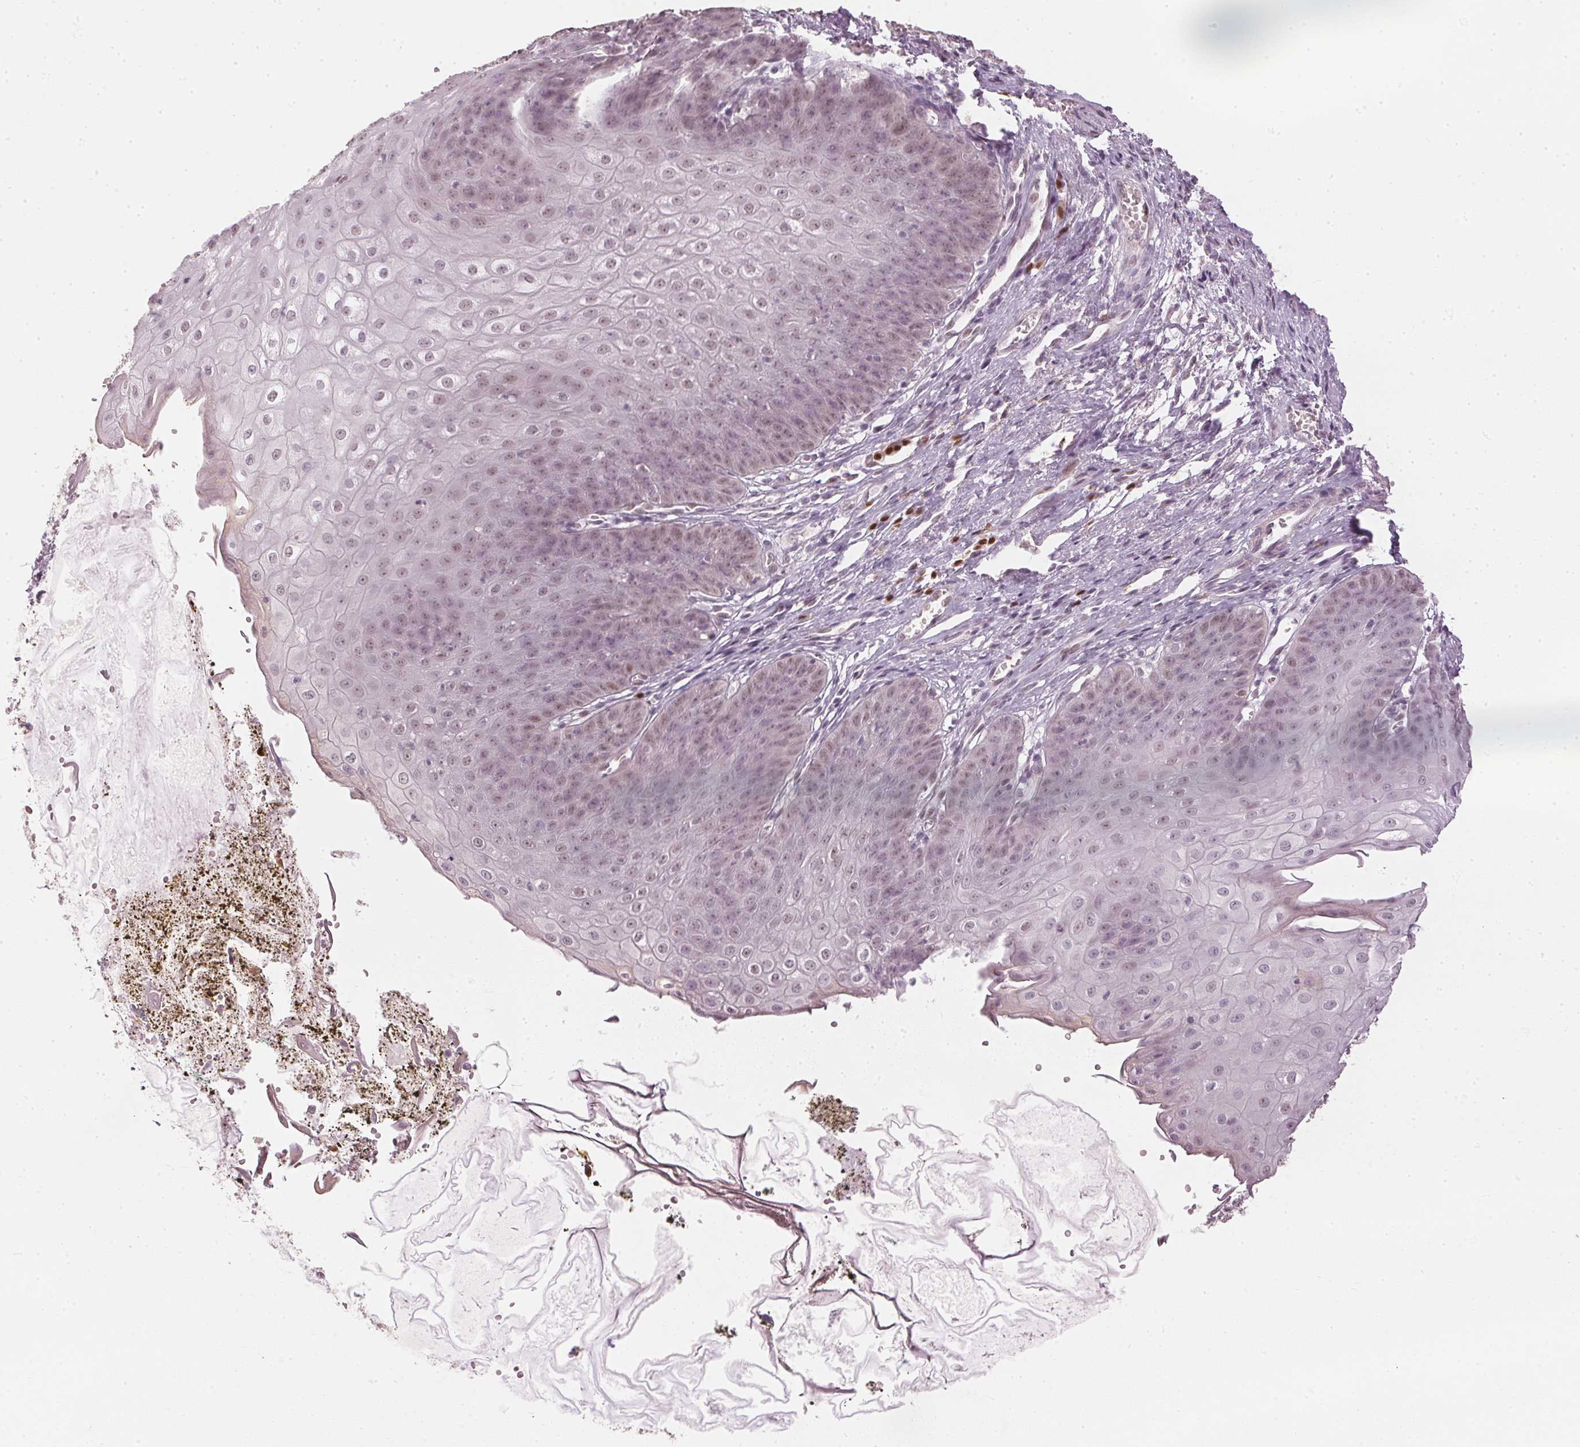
{"staining": {"intensity": "moderate", "quantity": "25%-75%", "location": "nuclear"}, "tissue": "esophagus", "cell_type": "Squamous epithelial cells", "image_type": "normal", "snomed": [{"axis": "morphology", "description": "Normal tissue, NOS"}, {"axis": "topography", "description": "Esophagus"}], "caption": "The histopathology image reveals a brown stain indicating the presence of a protein in the nuclear of squamous epithelial cells in esophagus.", "gene": "ENSG00000267001", "patient": {"sex": "male", "age": 71}}